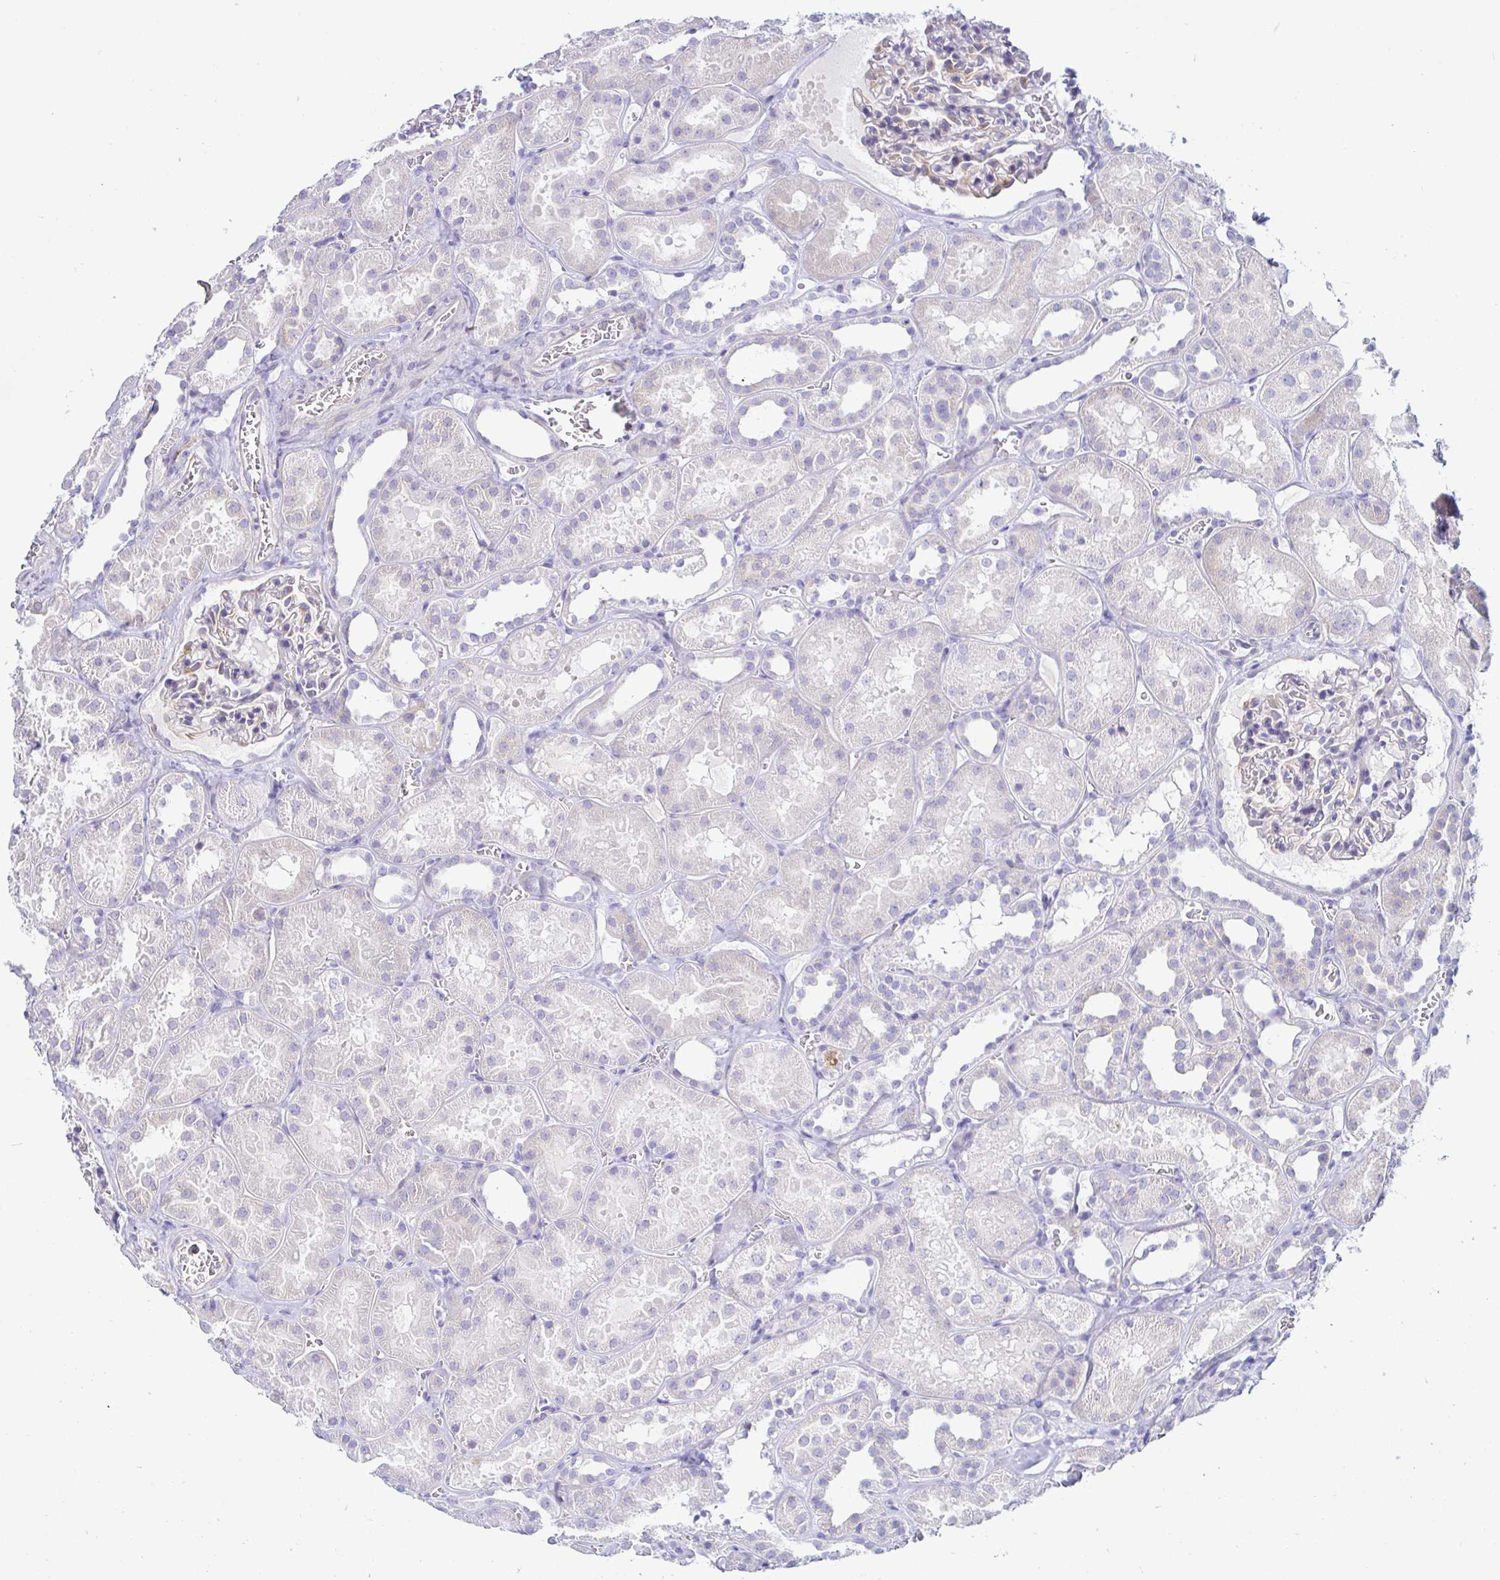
{"staining": {"intensity": "negative", "quantity": "none", "location": "none"}, "tissue": "kidney", "cell_type": "Cells in glomeruli", "image_type": "normal", "snomed": [{"axis": "morphology", "description": "Normal tissue, NOS"}, {"axis": "topography", "description": "Kidney"}], "caption": "DAB (3,3'-diaminobenzidine) immunohistochemical staining of benign kidney exhibits no significant staining in cells in glomeruli.", "gene": "PINLYP", "patient": {"sex": "female", "age": 41}}